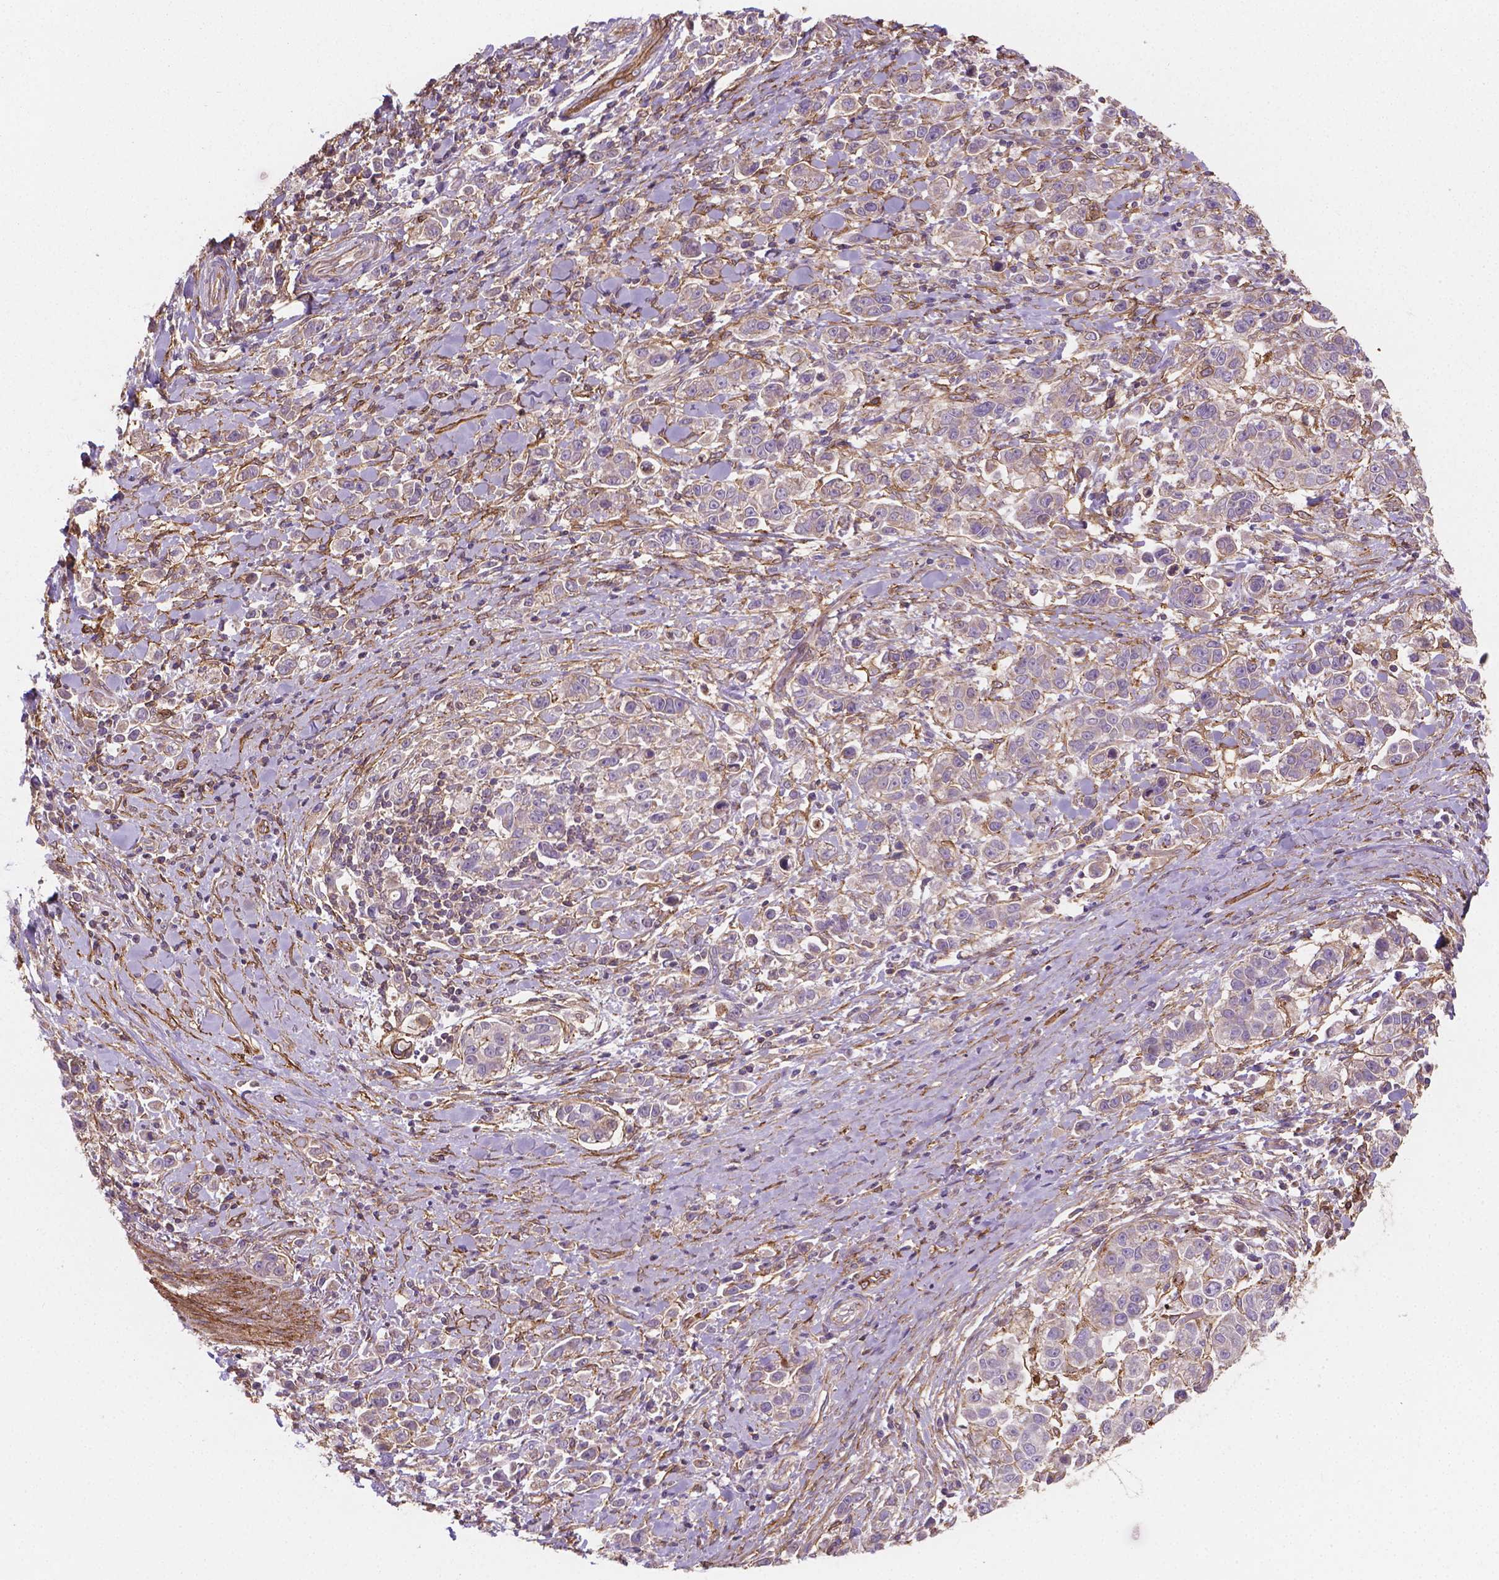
{"staining": {"intensity": "negative", "quantity": "none", "location": "none"}, "tissue": "stomach cancer", "cell_type": "Tumor cells", "image_type": "cancer", "snomed": [{"axis": "morphology", "description": "Adenocarcinoma, NOS"}, {"axis": "topography", "description": "Stomach"}], "caption": "DAB (3,3'-diaminobenzidine) immunohistochemical staining of human stomach cancer (adenocarcinoma) demonstrates no significant positivity in tumor cells.", "gene": "TCAF1", "patient": {"sex": "male", "age": 93}}